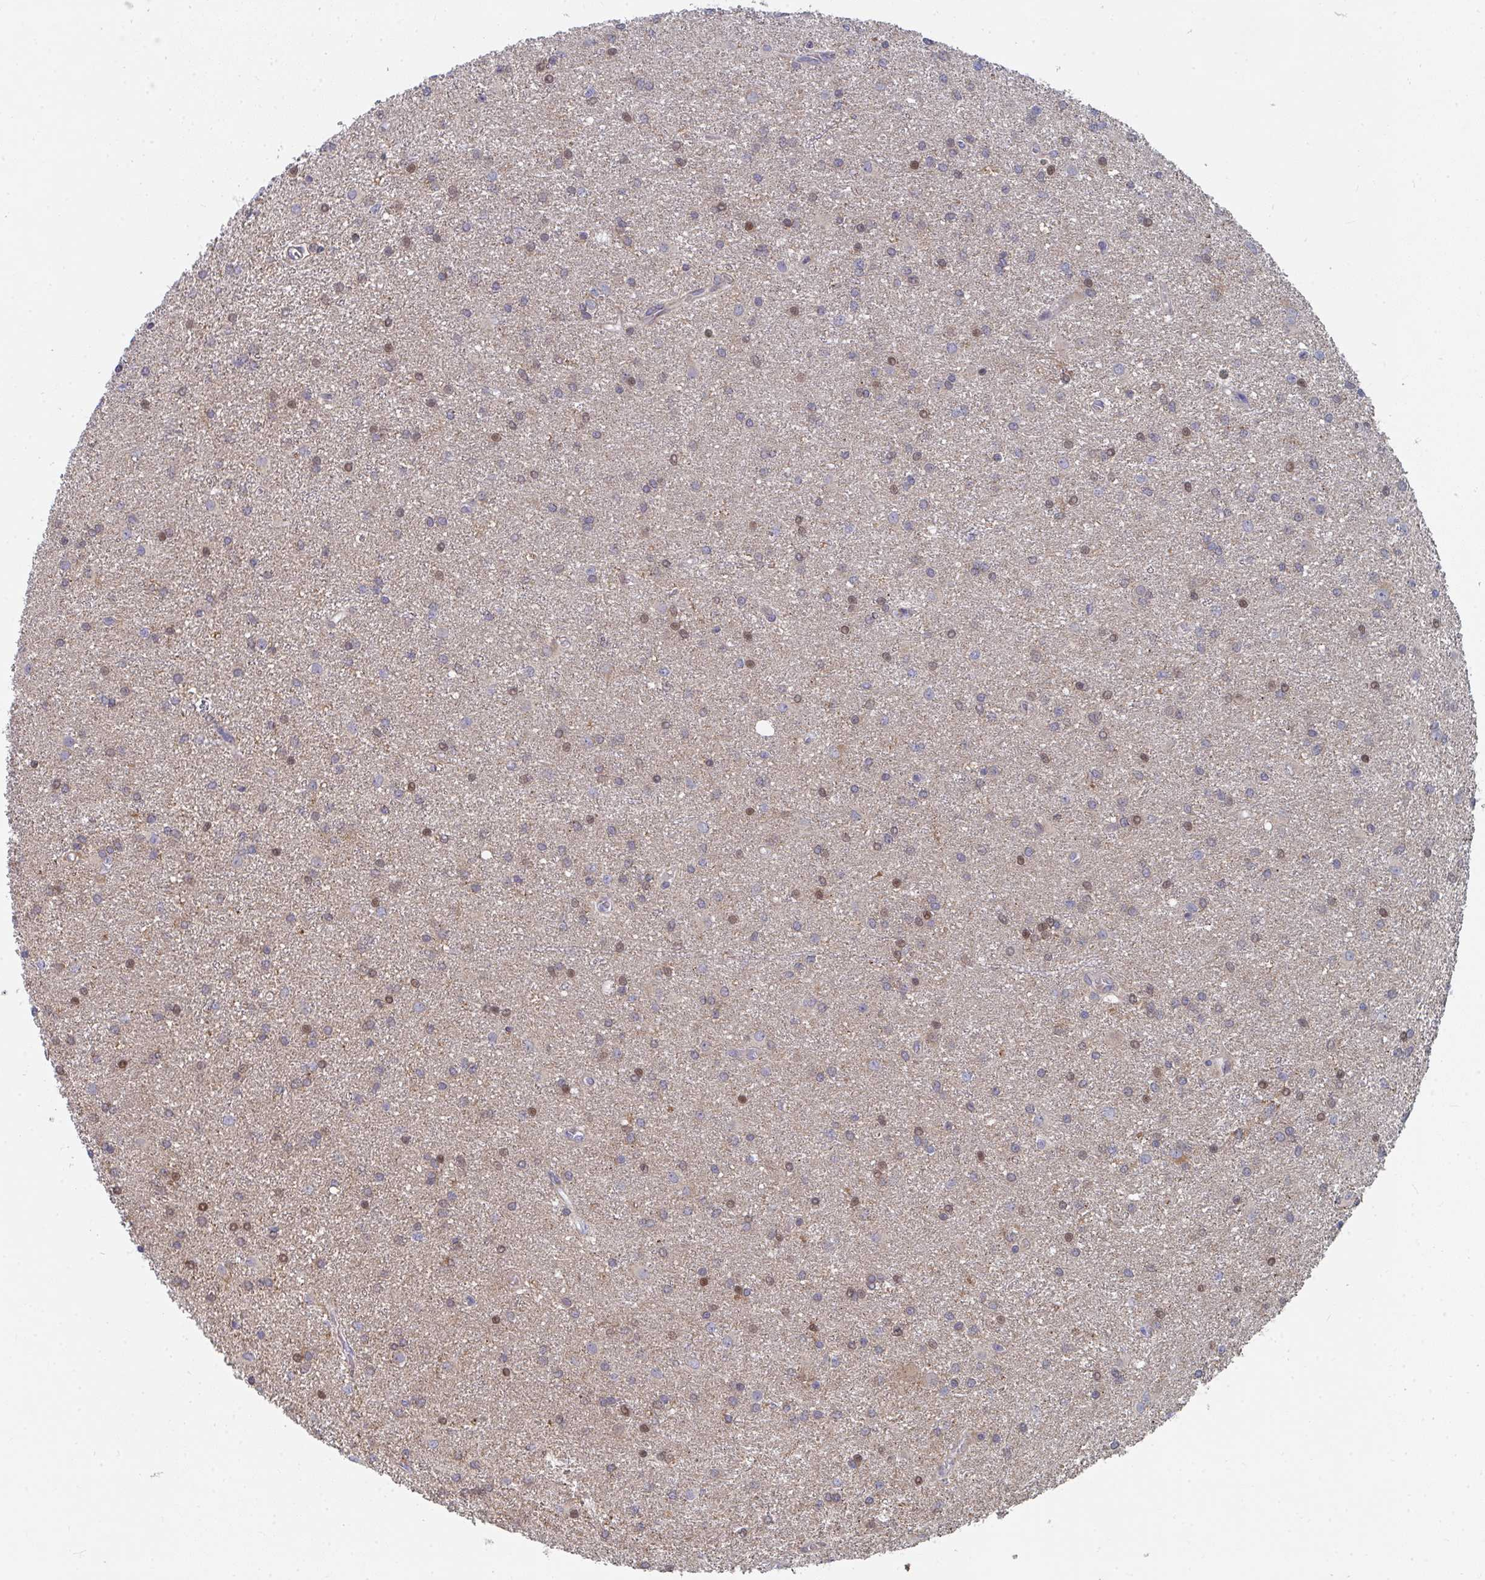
{"staining": {"intensity": "moderate", "quantity": "25%-75%", "location": "nuclear"}, "tissue": "glioma", "cell_type": "Tumor cells", "image_type": "cancer", "snomed": [{"axis": "morphology", "description": "Glioma, malignant, High grade"}, {"axis": "topography", "description": "Brain"}], "caption": "Protein positivity by immunohistochemistry shows moderate nuclear positivity in approximately 25%-75% of tumor cells in malignant glioma (high-grade).", "gene": "PSMG1", "patient": {"sex": "female", "age": 50}}